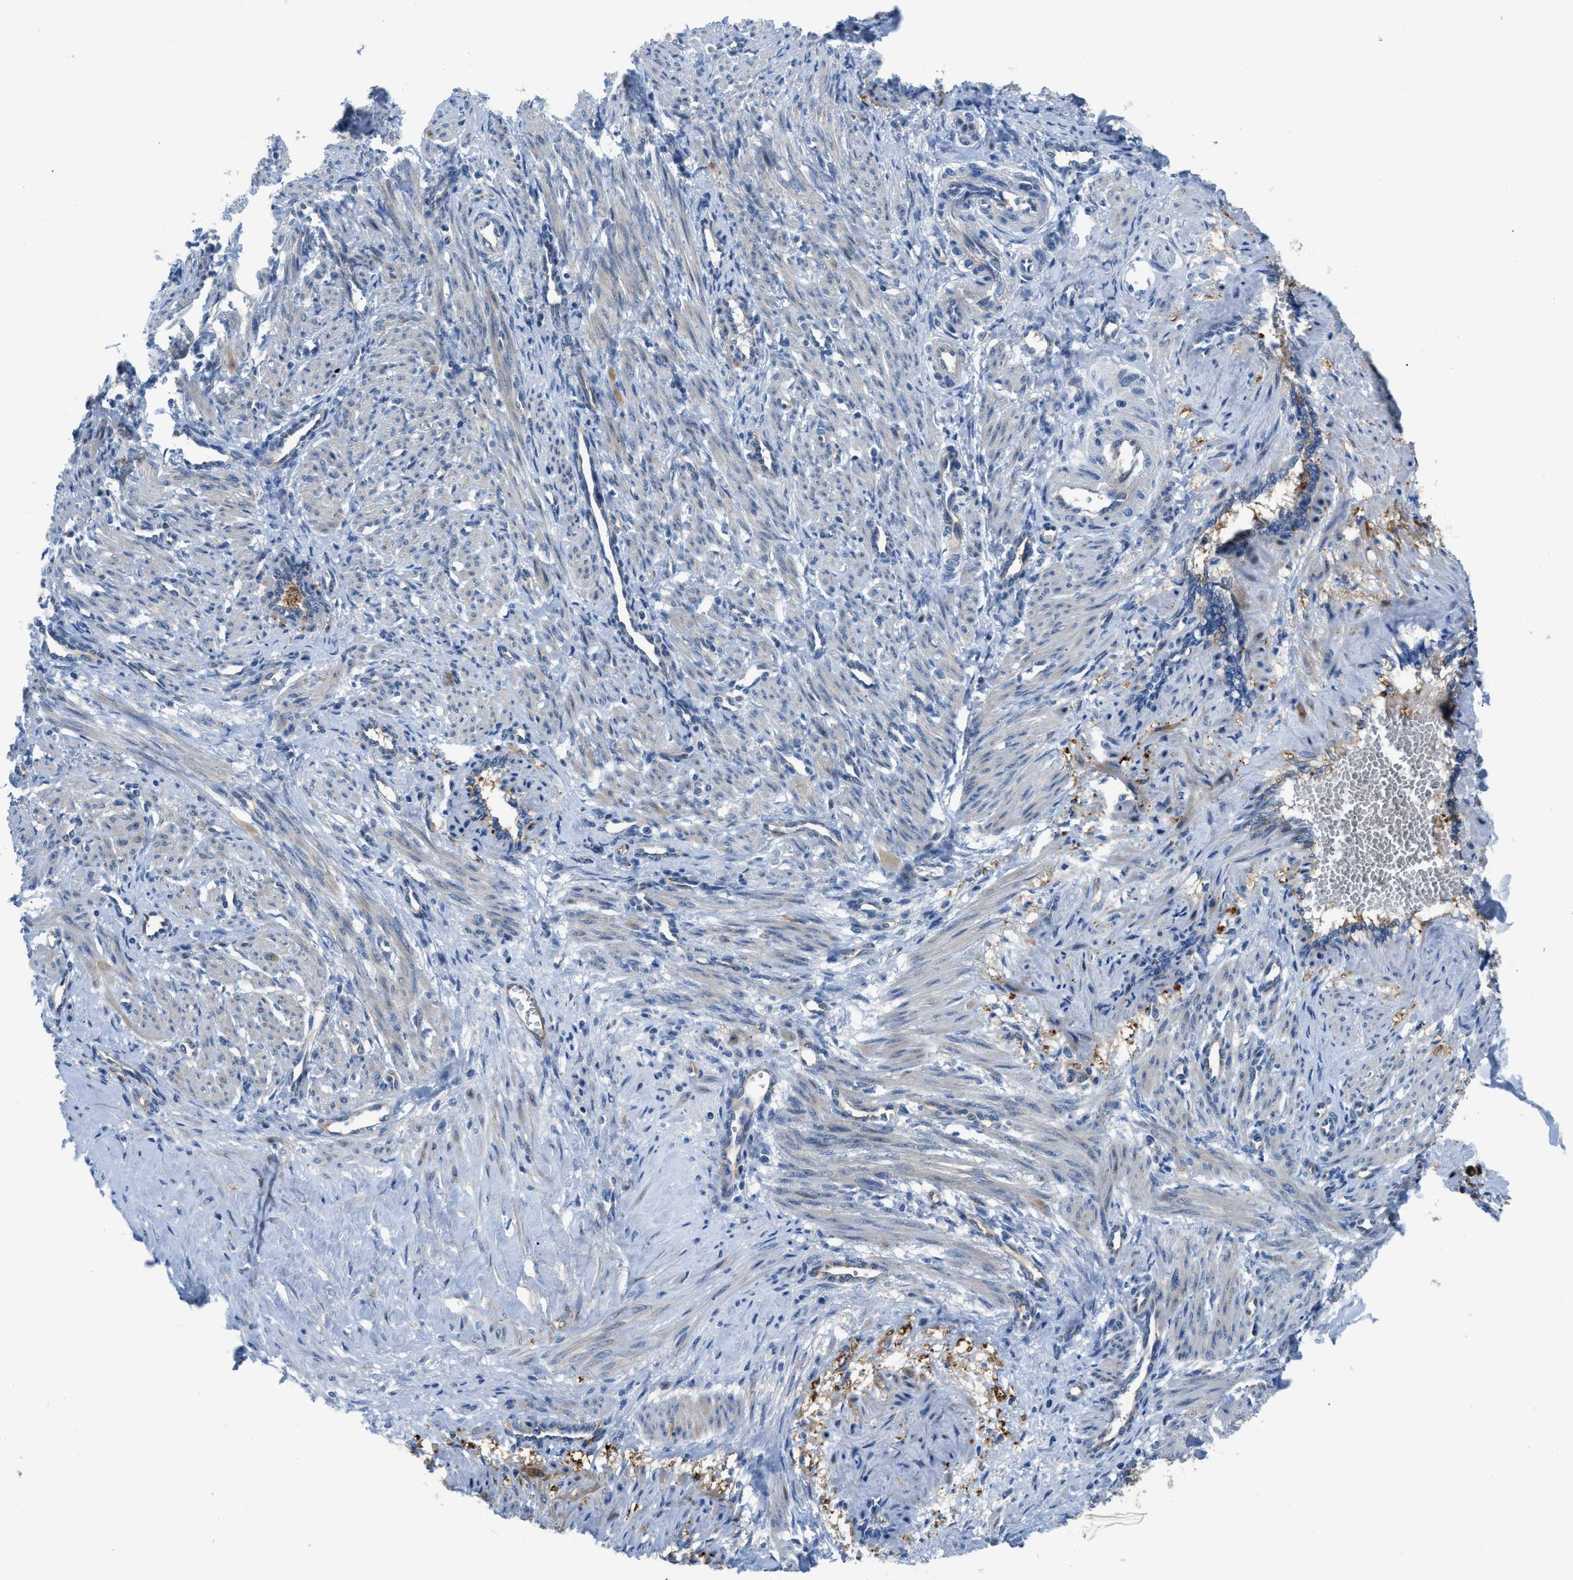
{"staining": {"intensity": "strong", "quantity": "<25%", "location": "cytoplasmic/membranous"}, "tissue": "smooth muscle", "cell_type": "Smooth muscle cells", "image_type": "normal", "snomed": [{"axis": "morphology", "description": "Normal tissue, NOS"}, {"axis": "topography", "description": "Endometrium"}], "caption": "A high-resolution photomicrograph shows immunohistochemistry staining of benign smooth muscle, which displays strong cytoplasmic/membranous expression in about <25% of smooth muscle cells. (IHC, brightfield microscopy, high magnification).", "gene": "PFKP", "patient": {"sex": "female", "age": 33}}